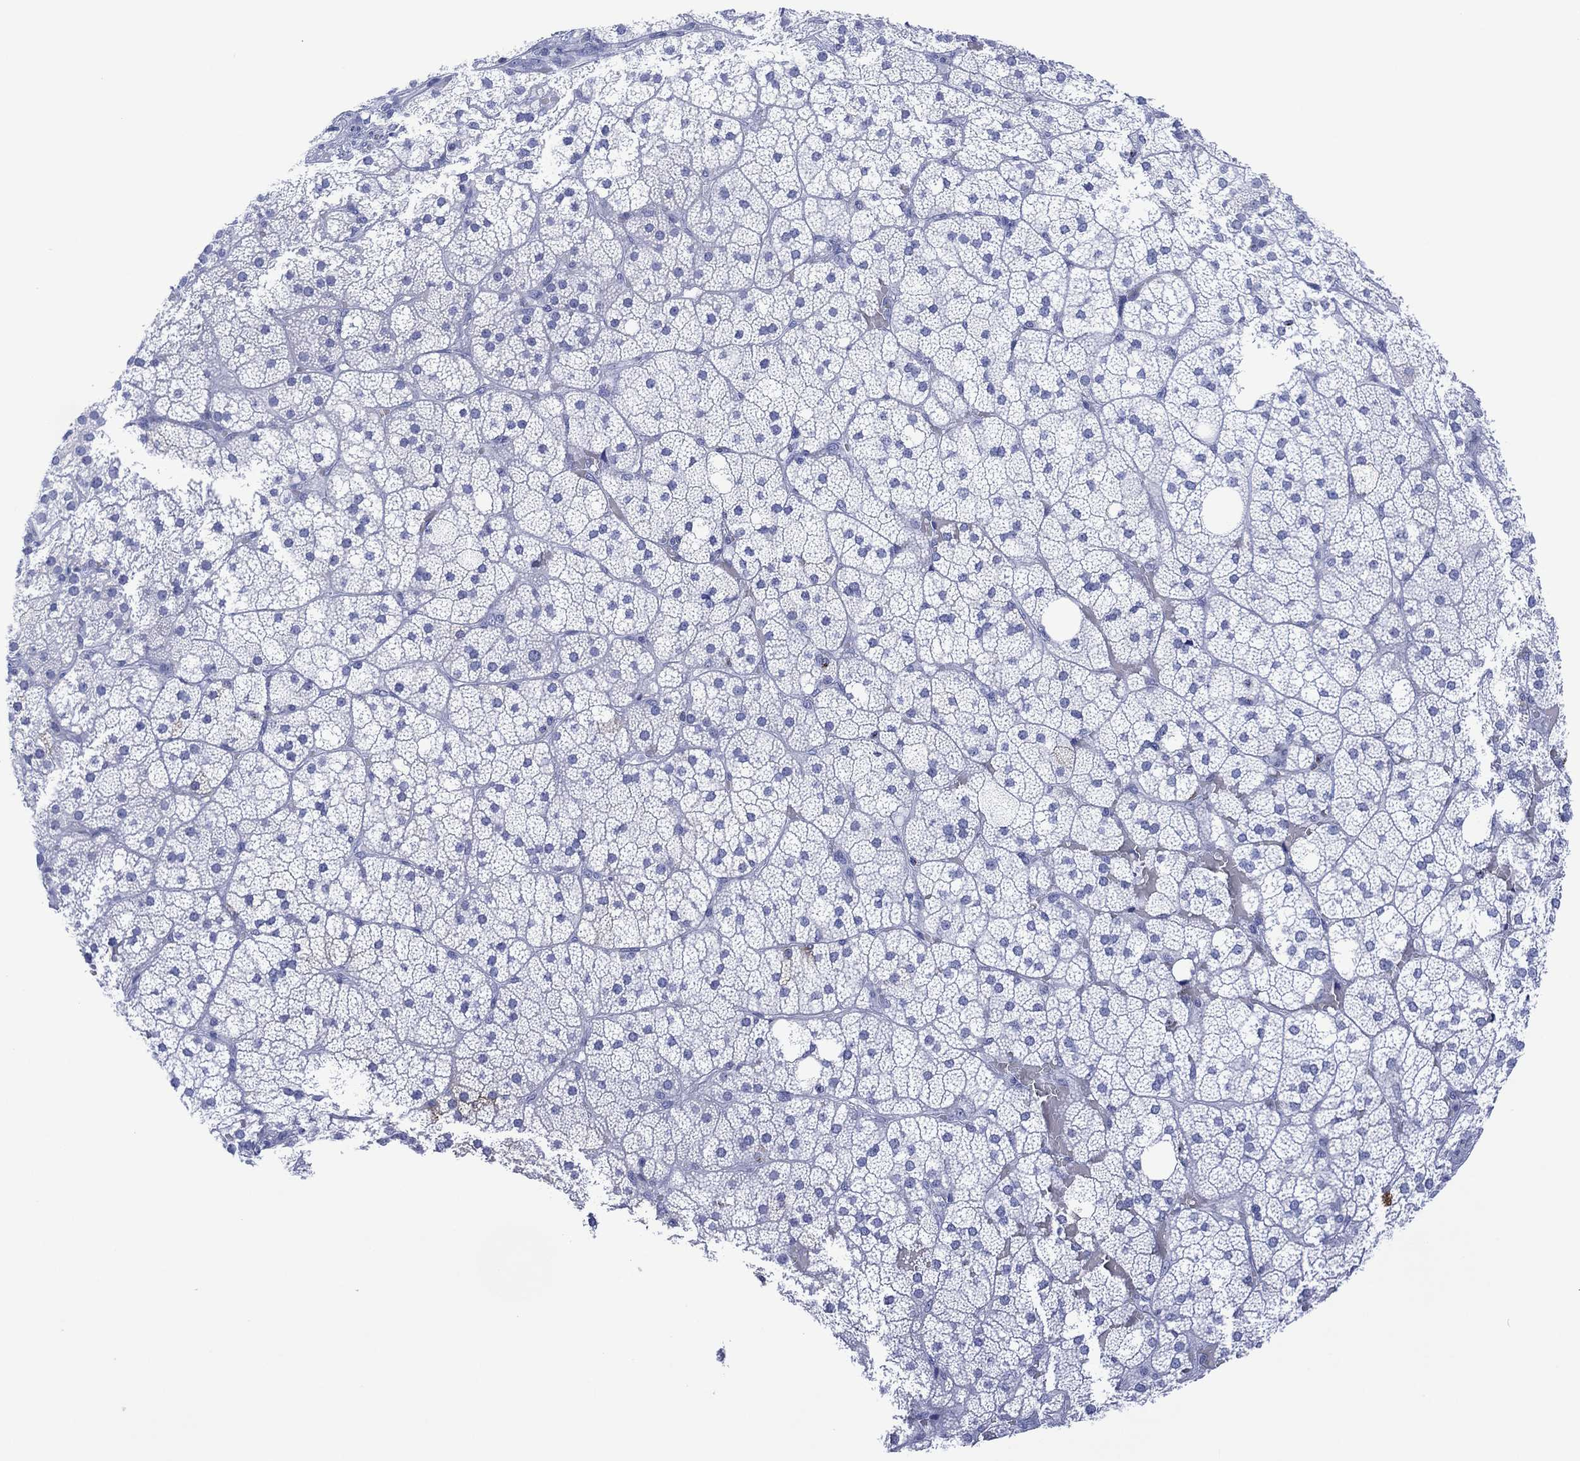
{"staining": {"intensity": "negative", "quantity": "none", "location": "none"}, "tissue": "adrenal gland", "cell_type": "Glandular cells", "image_type": "normal", "snomed": [{"axis": "morphology", "description": "Normal tissue, NOS"}, {"axis": "topography", "description": "Adrenal gland"}], "caption": "The photomicrograph shows no significant expression in glandular cells of adrenal gland. The staining is performed using DAB brown chromogen with nuclei counter-stained in using hematoxylin.", "gene": "DPP4", "patient": {"sex": "male", "age": 53}}